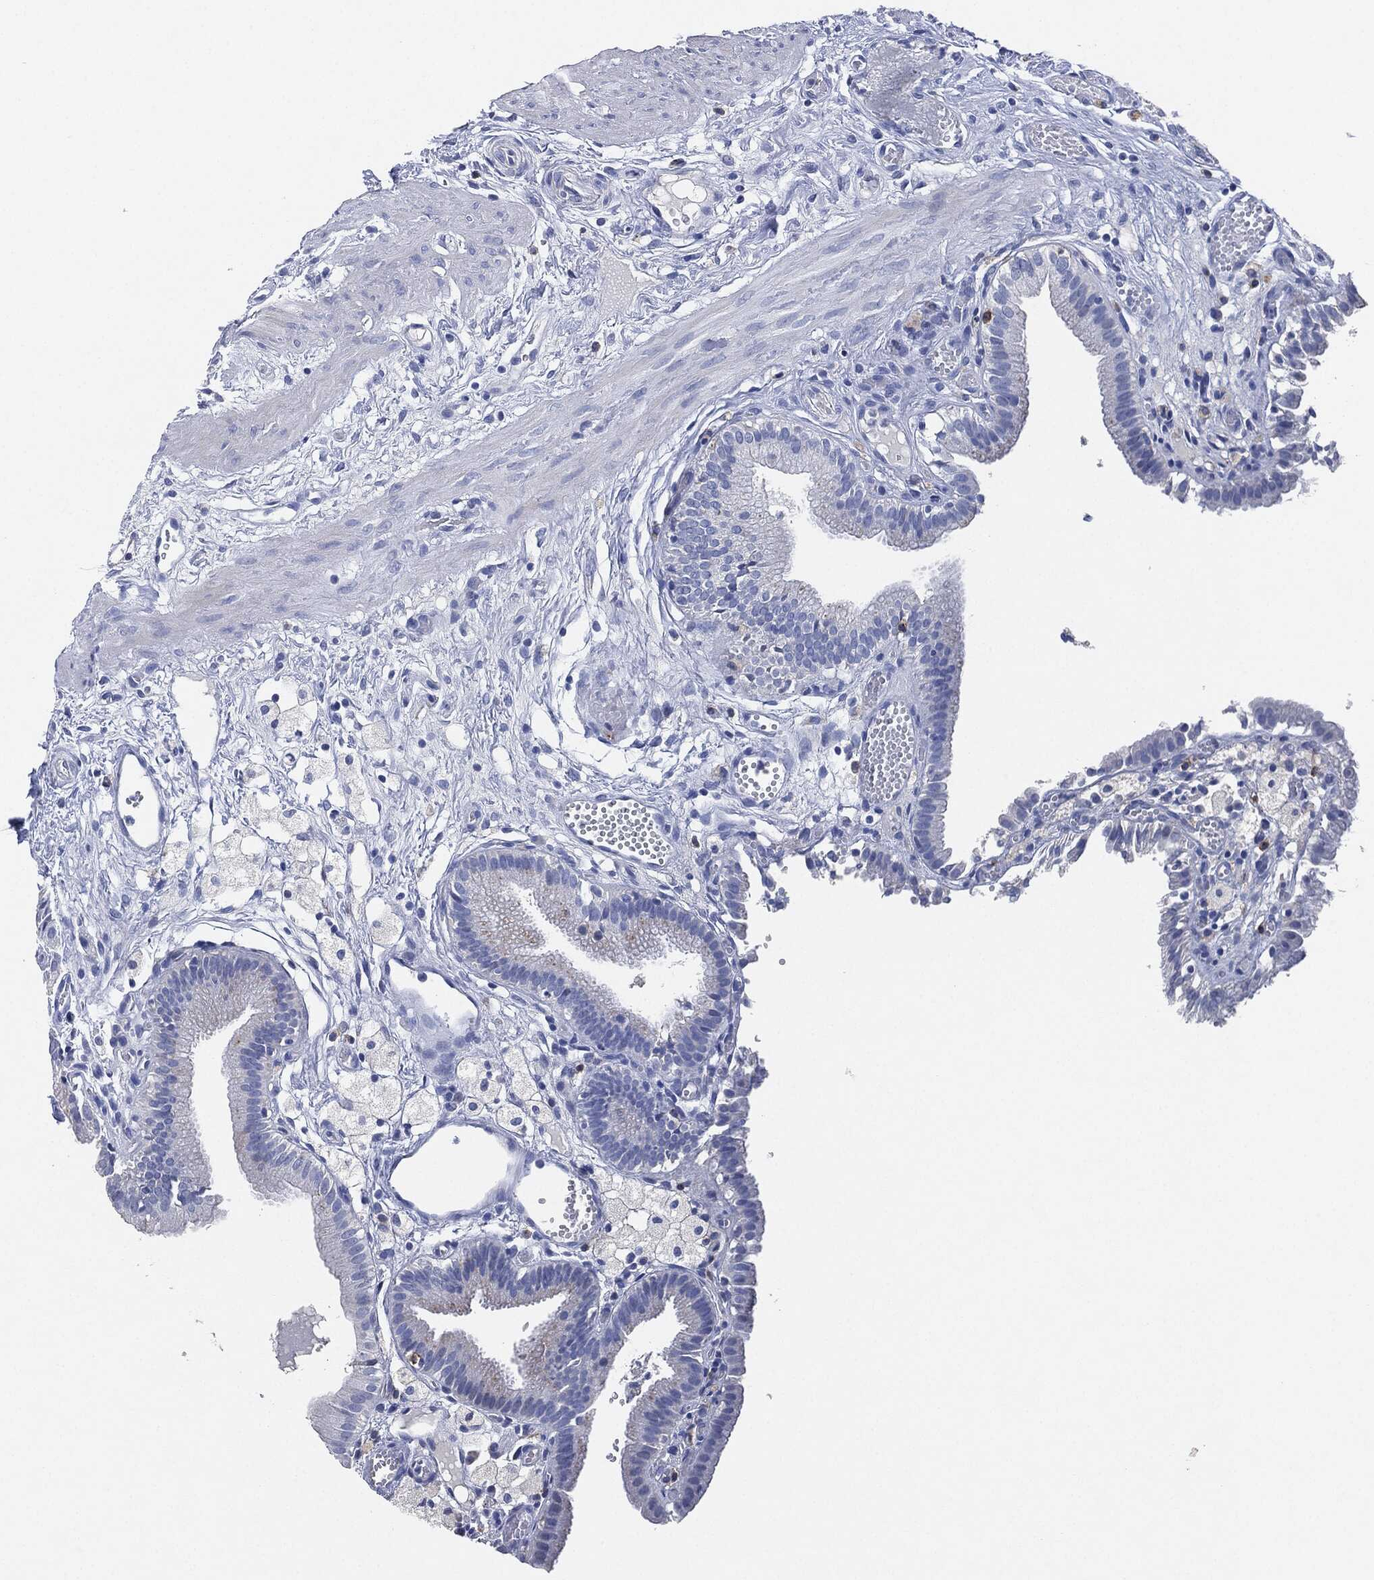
{"staining": {"intensity": "negative", "quantity": "none", "location": "none"}, "tissue": "gallbladder", "cell_type": "Glandular cells", "image_type": "normal", "snomed": [{"axis": "morphology", "description": "Normal tissue, NOS"}, {"axis": "topography", "description": "Gallbladder"}], "caption": "Immunohistochemistry (IHC) image of normal human gallbladder stained for a protein (brown), which demonstrates no positivity in glandular cells.", "gene": "NTRK1", "patient": {"sex": "female", "age": 24}}